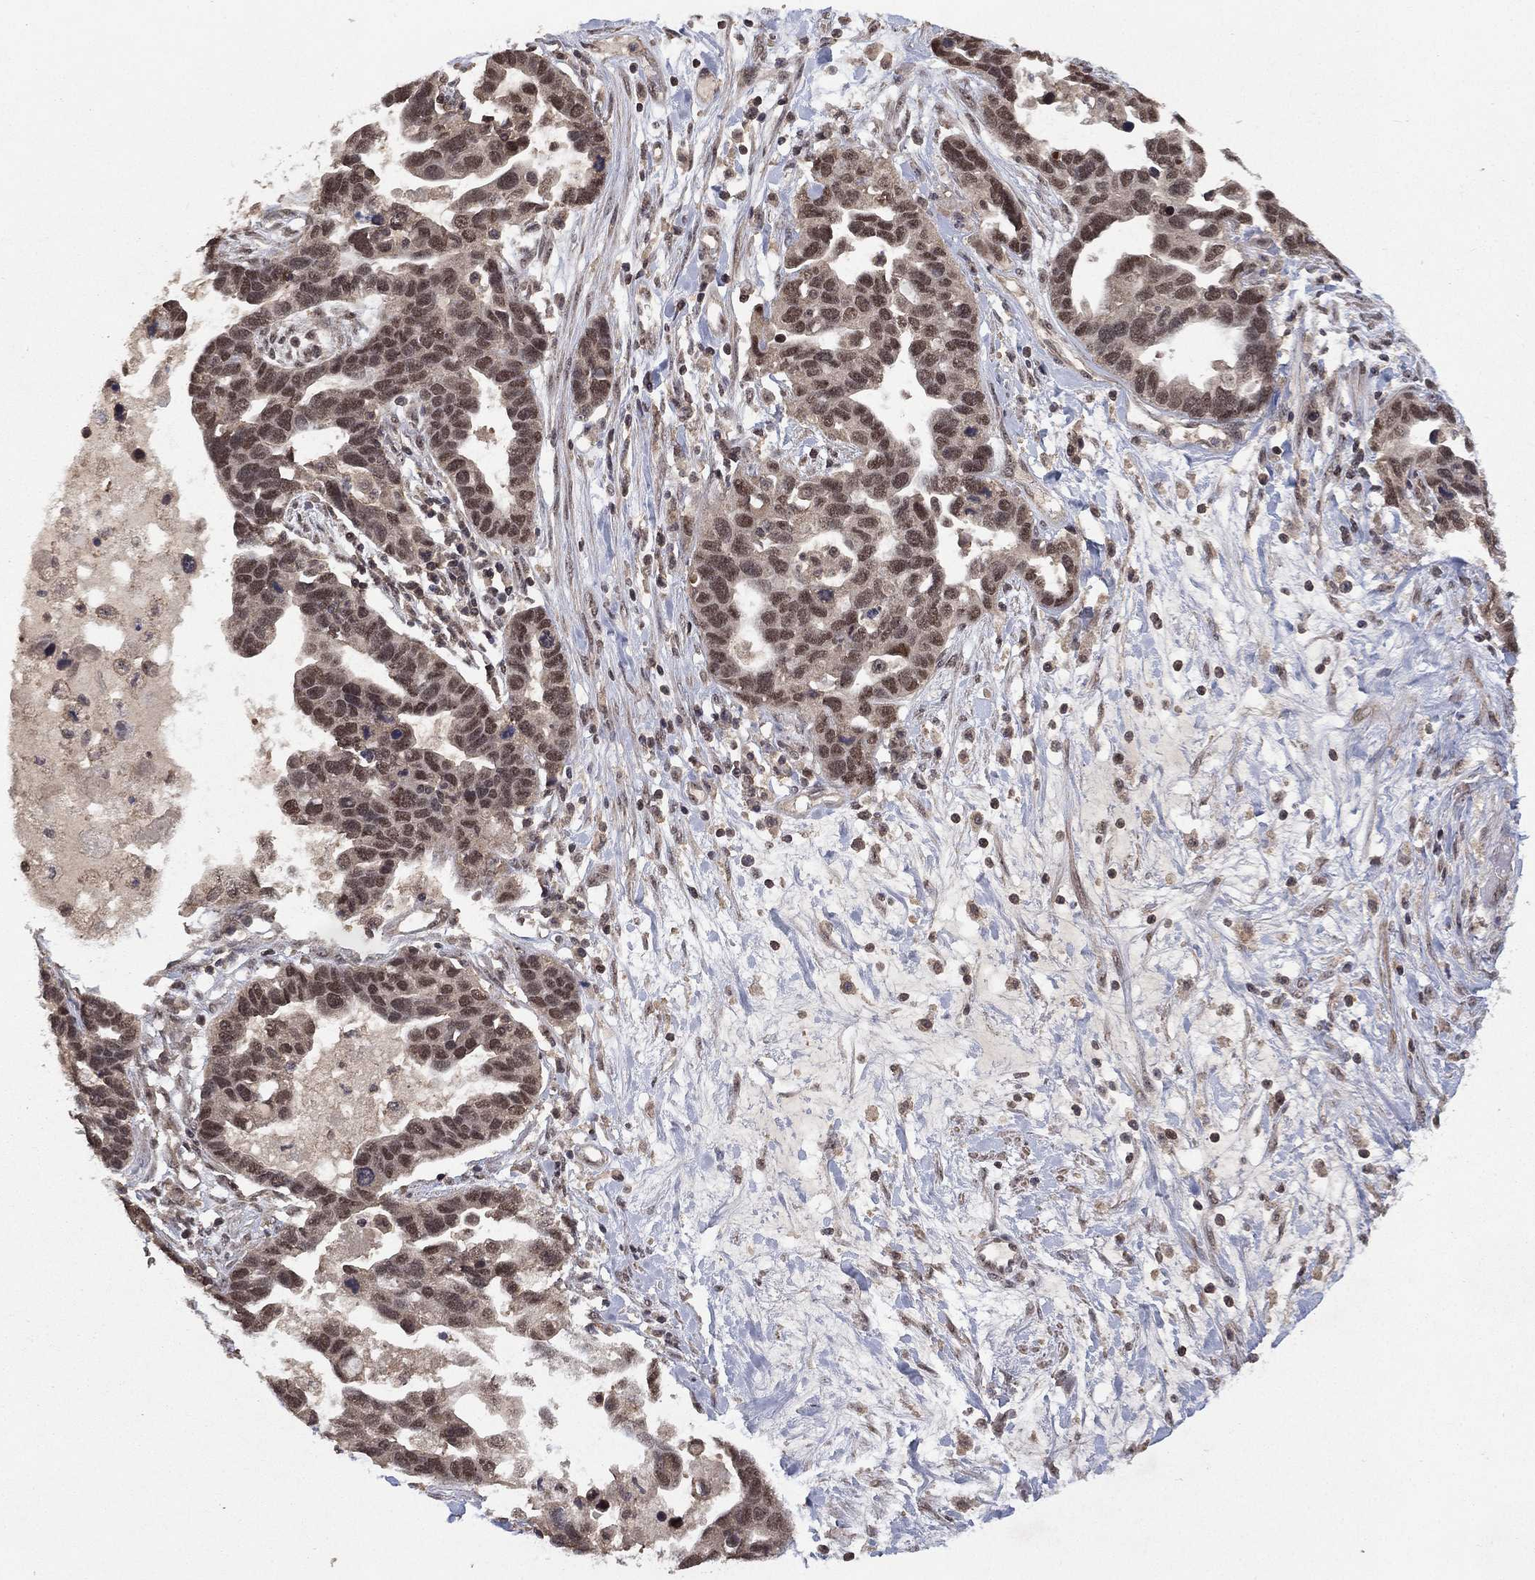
{"staining": {"intensity": "negative", "quantity": "none", "location": "none"}, "tissue": "ovarian cancer", "cell_type": "Tumor cells", "image_type": "cancer", "snomed": [{"axis": "morphology", "description": "Cystadenocarcinoma, serous, NOS"}, {"axis": "topography", "description": "Ovary"}], "caption": "Tumor cells show no significant expression in serous cystadenocarcinoma (ovarian). The staining is performed using DAB brown chromogen with nuclei counter-stained in using hematoxylin.", "gene": "NELFCD", "patient": {"sex": "female", "age": 54}}